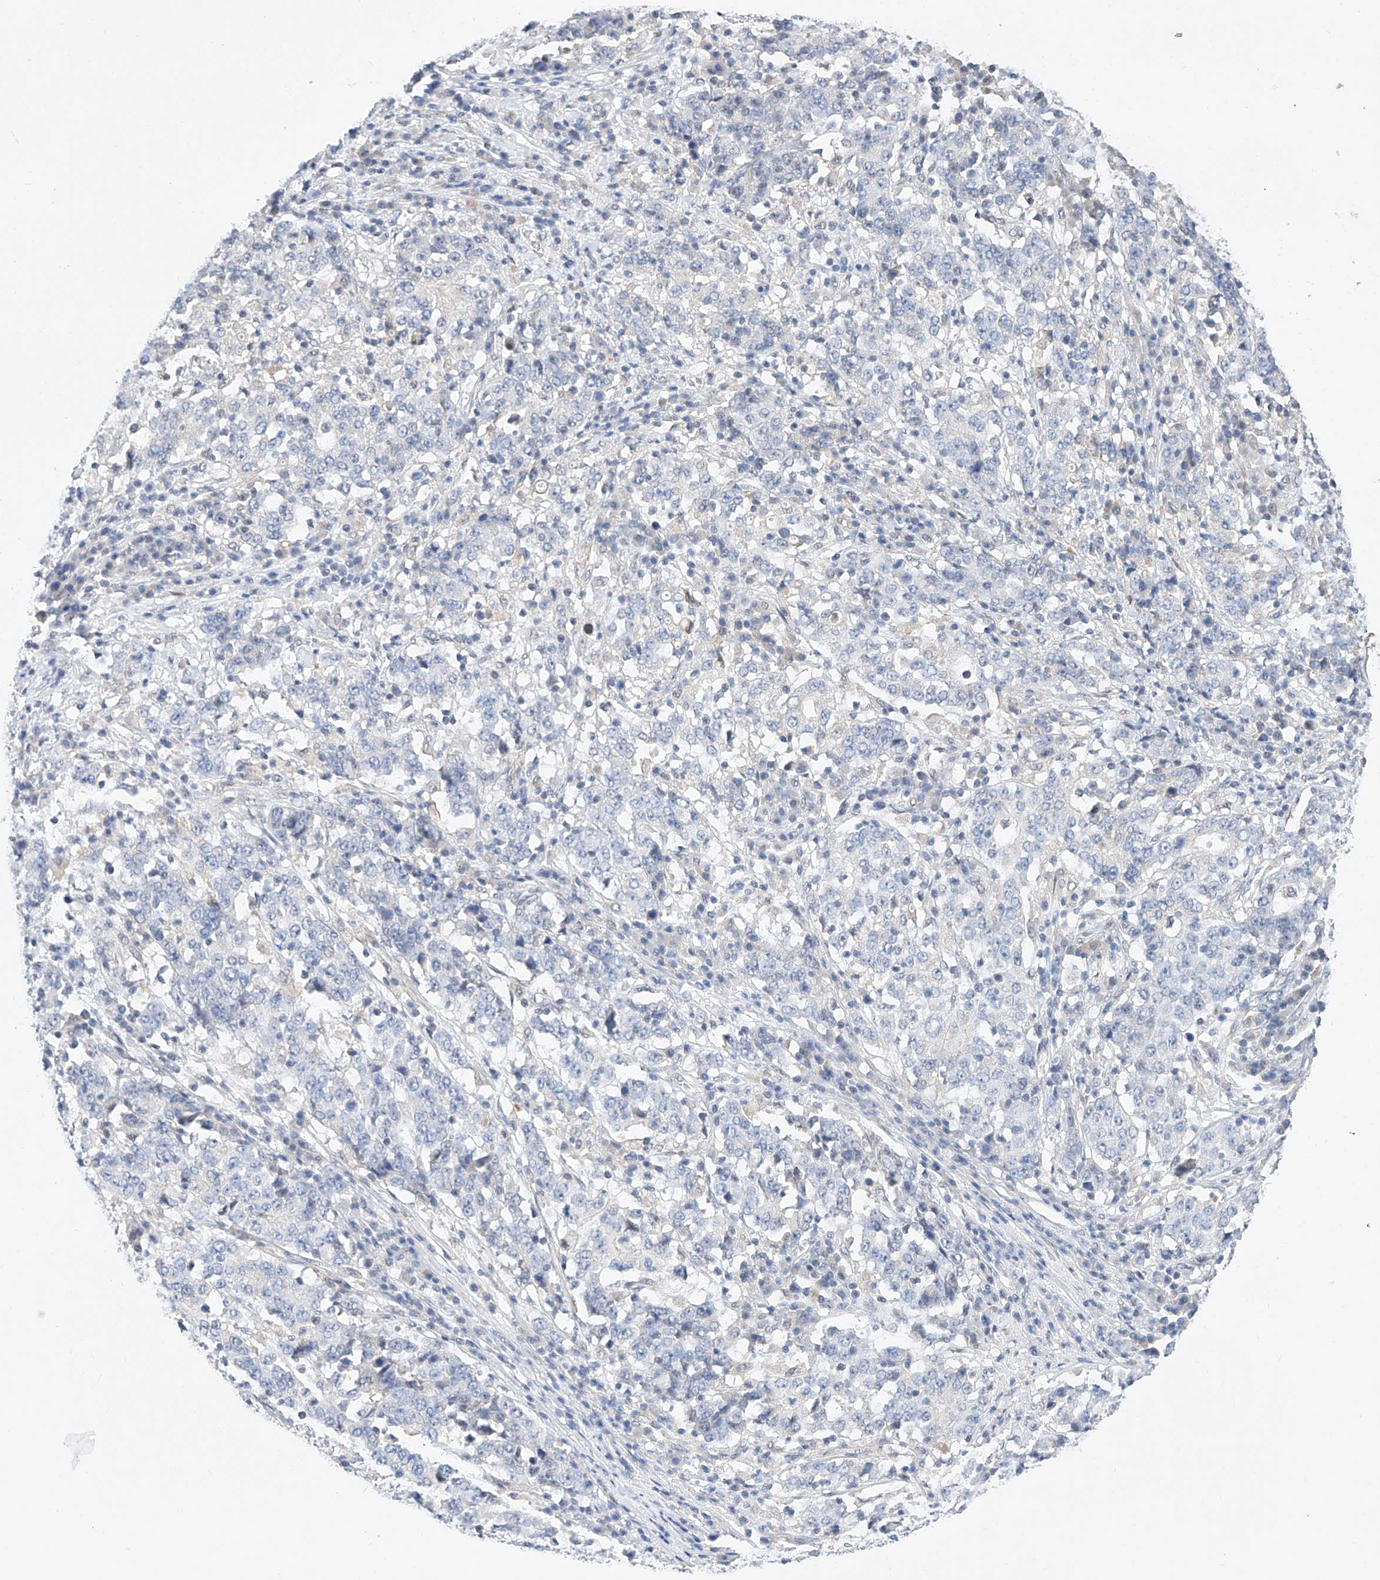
{"staining": {"intensity": "negative", "quantity": "none", "location": "none"}, "tissue": "stomach cancer", "cell_type": "Tumor cells", "image_type": "cancer", "snomed": [{"axis": "morphology", "description": "Adenocarcinoma, NOS"}, {"axis": "topography", "description": "Stomach"}], "caption": "Immunohistochemistry histopathology image of human stomach cancer (adenocarcinoma) stained for a protein (brown), which shows no staining in tumor cells. Nuclei are stained in blue.", "gene": "KCNJ1", "patient": {"sex": "male", "age": 59}}